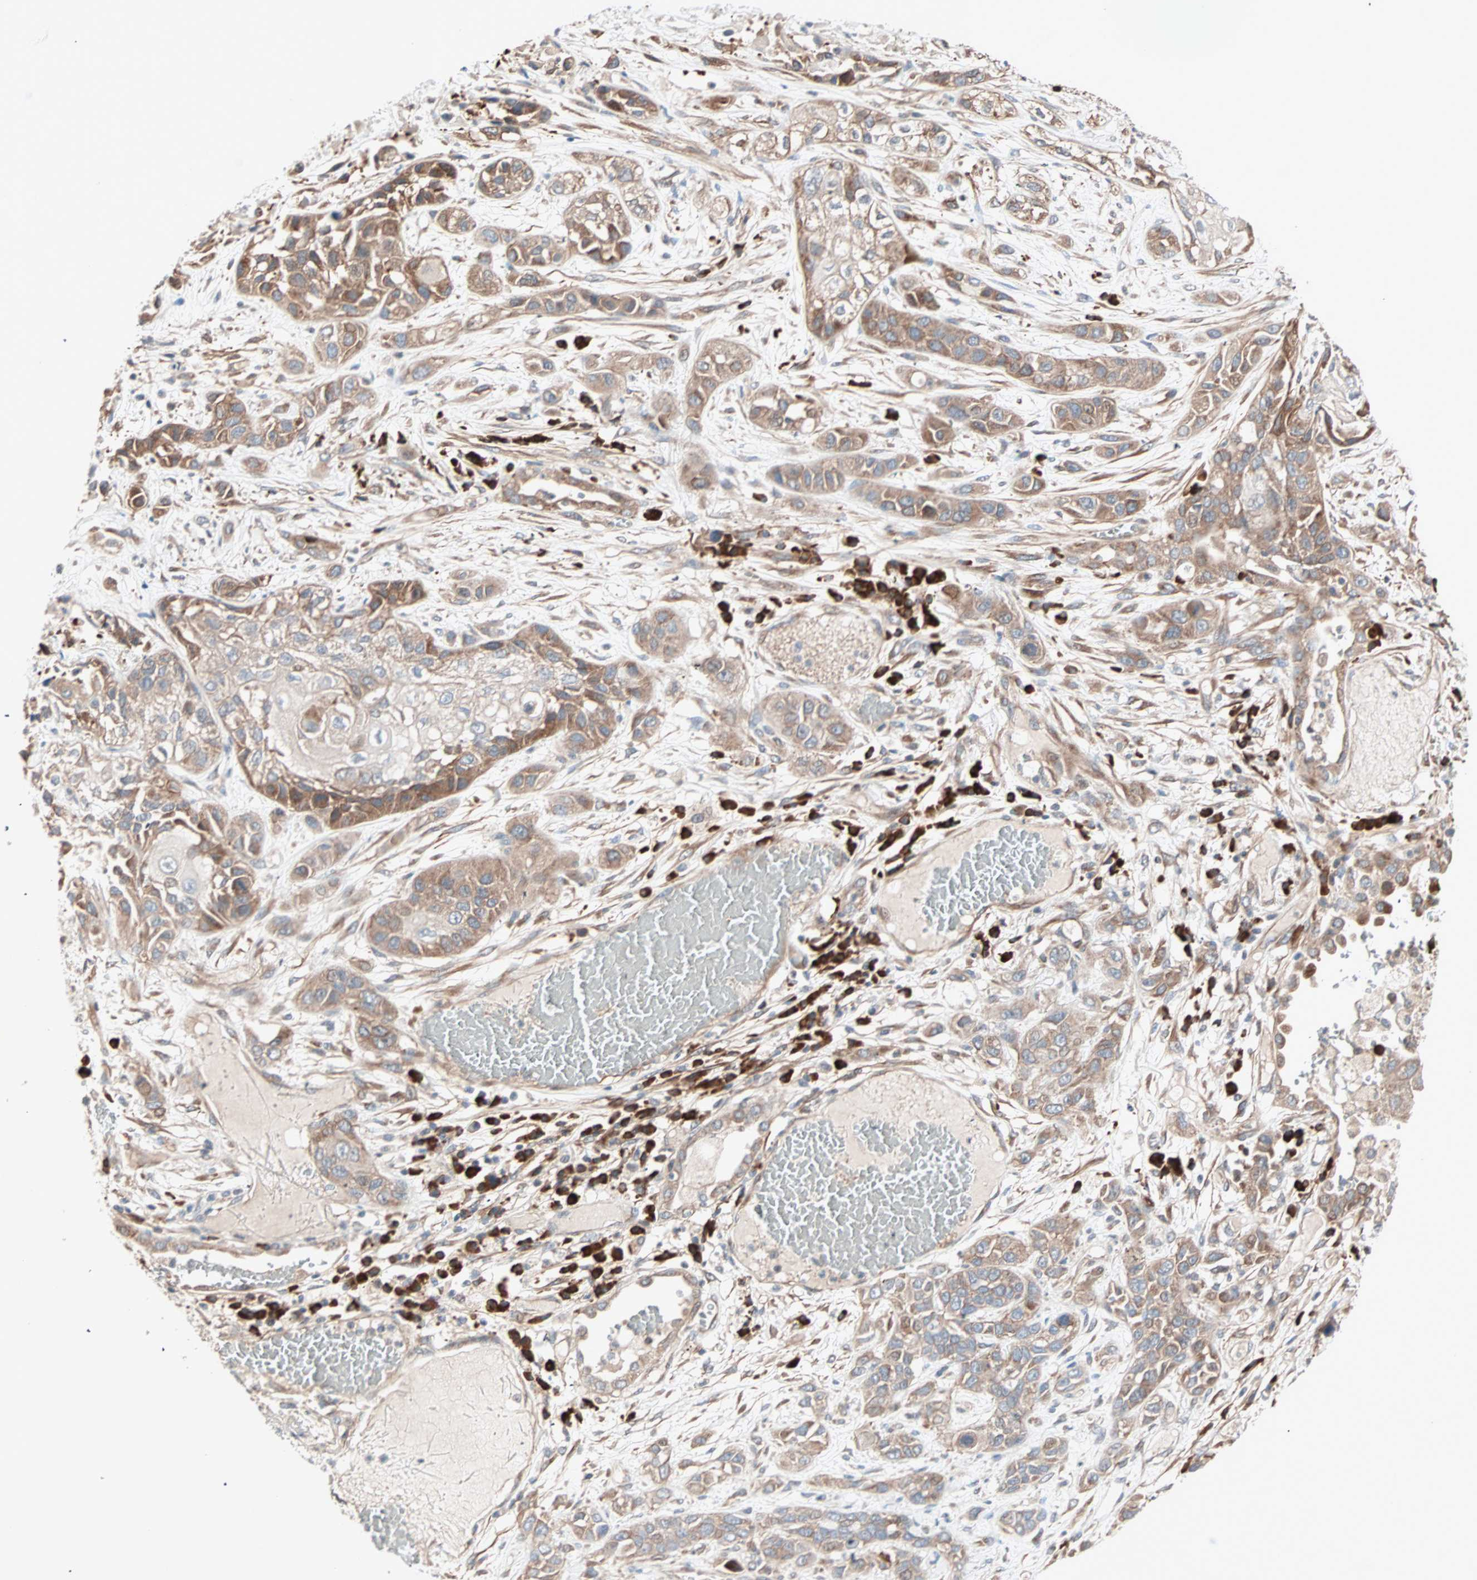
{"staining": {"intensity": "moderate", "quantity": ">75%", "location": "cytoplasmic/membranous"}, "tissue": "lung cancer", "cell_type": "Tumor cells", "image_type": "cancer", "snomed": [{"axis": "morphology", "description": "Squamous cell carcinoma, NOS"}, {"axis": "topography", "description": "Lung"}], "caption": "This image exhibits squamous cell carcinoma (lung) stained with immunohistochemistry (IHC) to label a protein in brown. The cytoplasmic/membranous of tumor cells show moderate positivity for the protein. Nuclei are counter-stained blue.", "gene": "ALG5", "patient": {"sex": "male", "age": 71}}